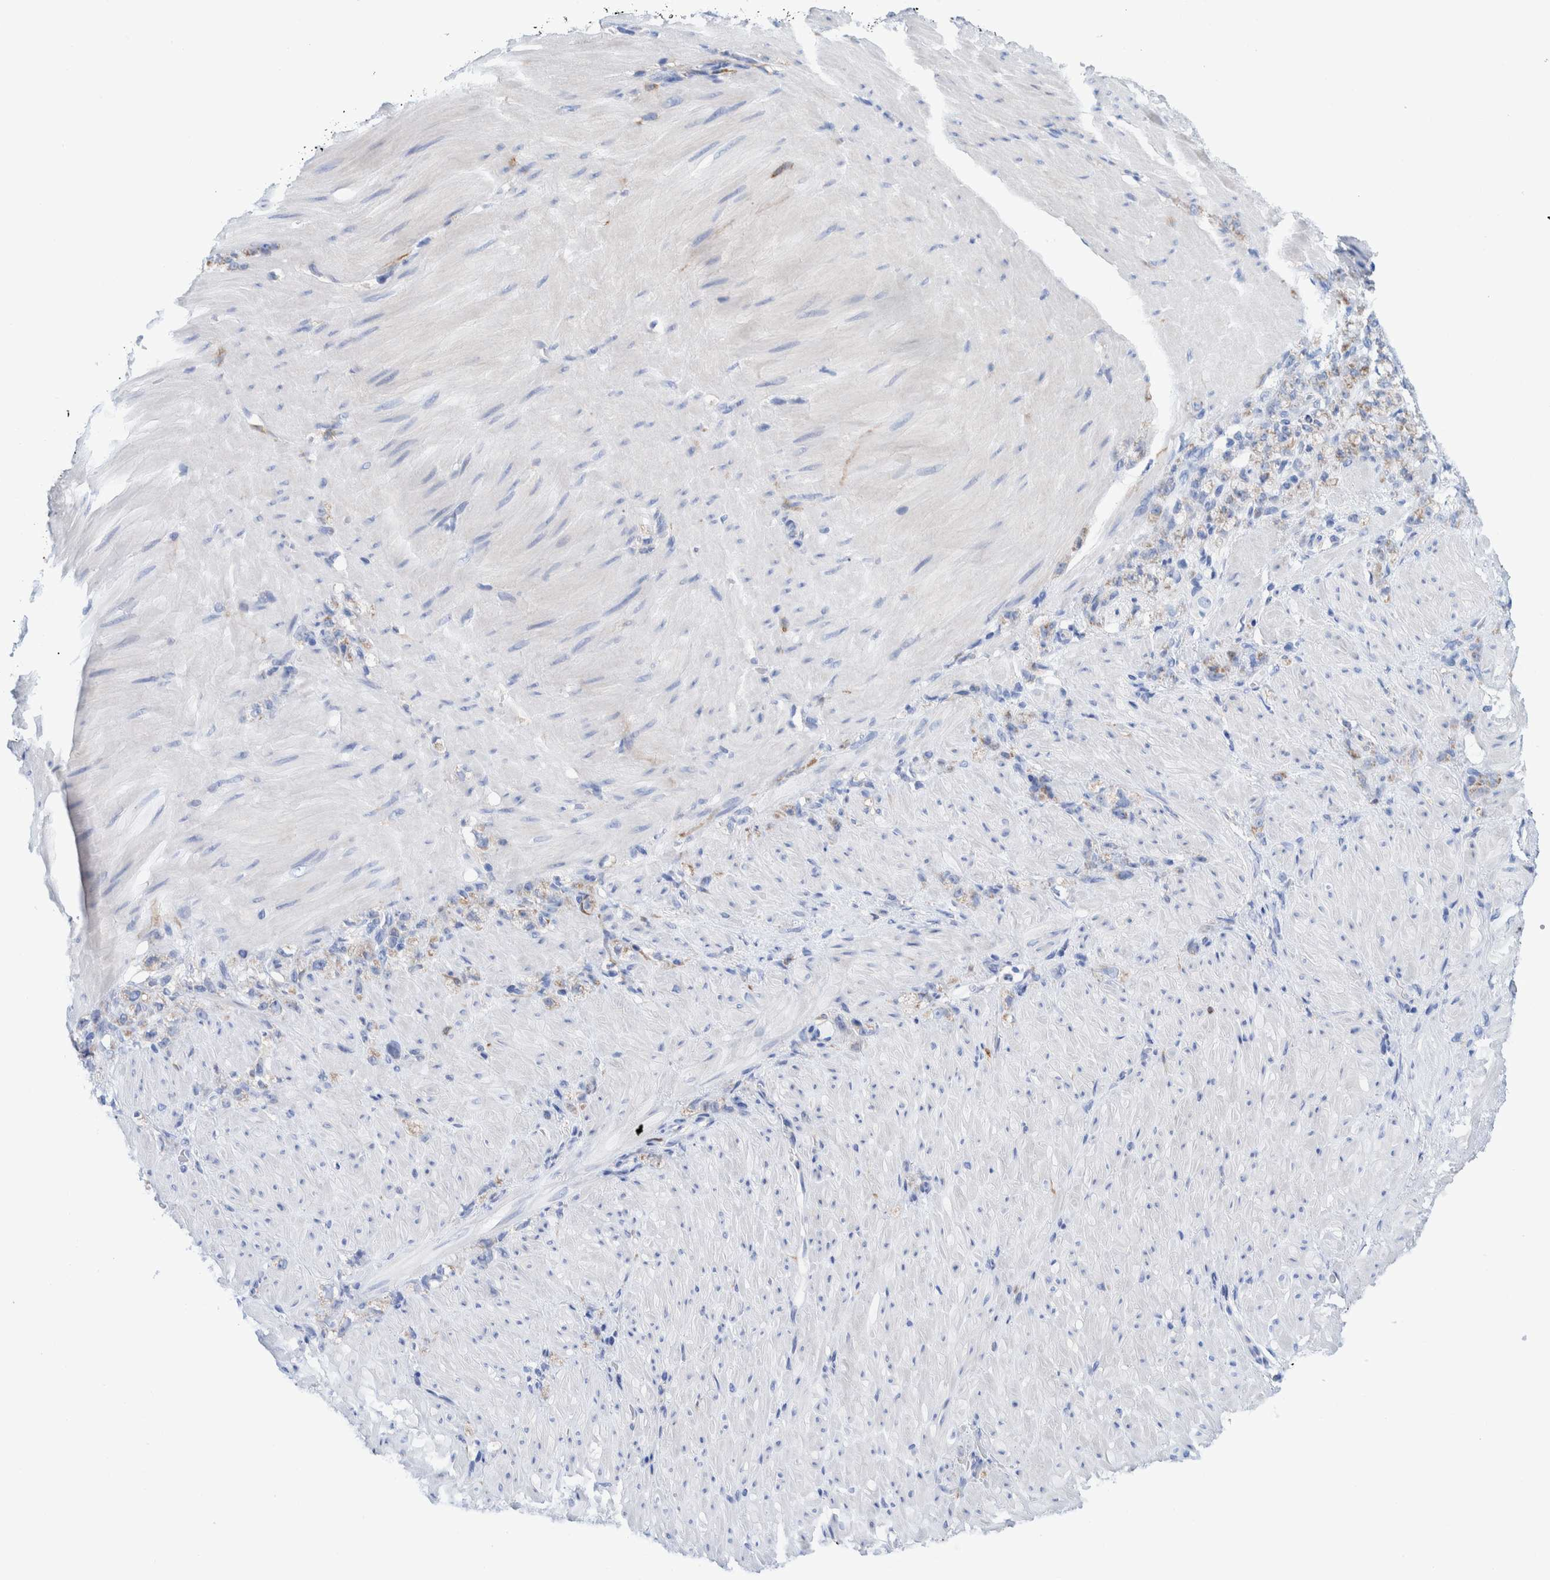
{"staining": {"intensity": "weak", "quantity": "<25%", "location": "cytoplasmic/membranous"}, "tissue": "stomach cancer", "cell_type": "Tumor cells", "image_type": "cancer", "snomed": [{"axis": "morphology", "description": "Normal tissue, NOS"}, {"axis": "morphology", "description": "Adenocarcinoma, NOS"}, {"axis": "topography", "description": "Stomach"}], "caption": "This is a histopathology image of immunohistochemistry (IHC) staining of stomach adenocarcinoma, which shows no expression in tumor cells.", "gene": "KRT14", "patient": {"sex": "male", "age": 82}}